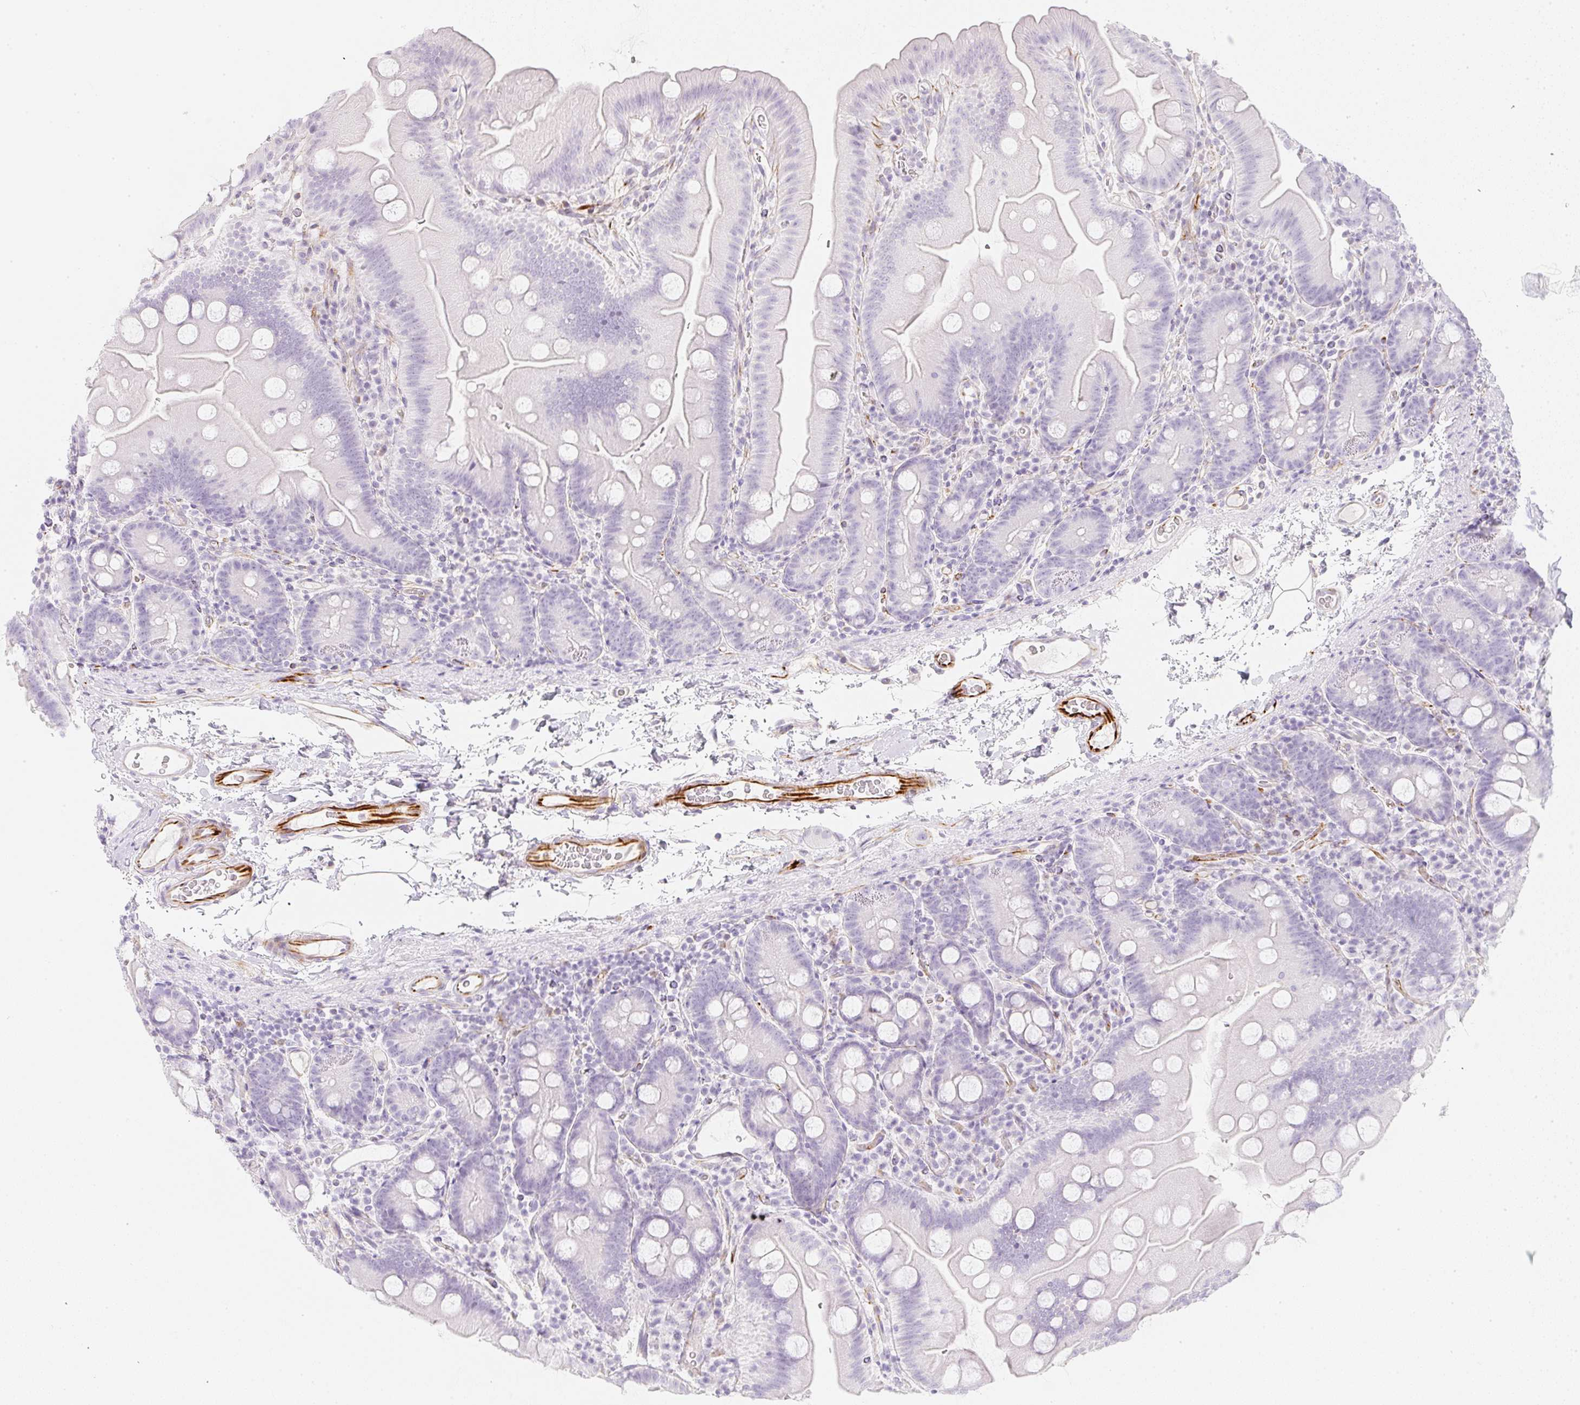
{"staining": {"intensity": "negative", "quantity": "none", "location": "none"}, "tissue": "small intestine", "cell_type": "Glandular cells", "image_type": "normal", "snomed": [{"axis": "morphology", "description": "Normal tissue, NOS"}, {"axis": "topography", "description": "Small intestine"}], "caption": "Micrograph shows no significant protein expression in glandular cells of normal small intestine.", "gene": "ZNF689", "patient": {"sex": "female", "age": 68}}